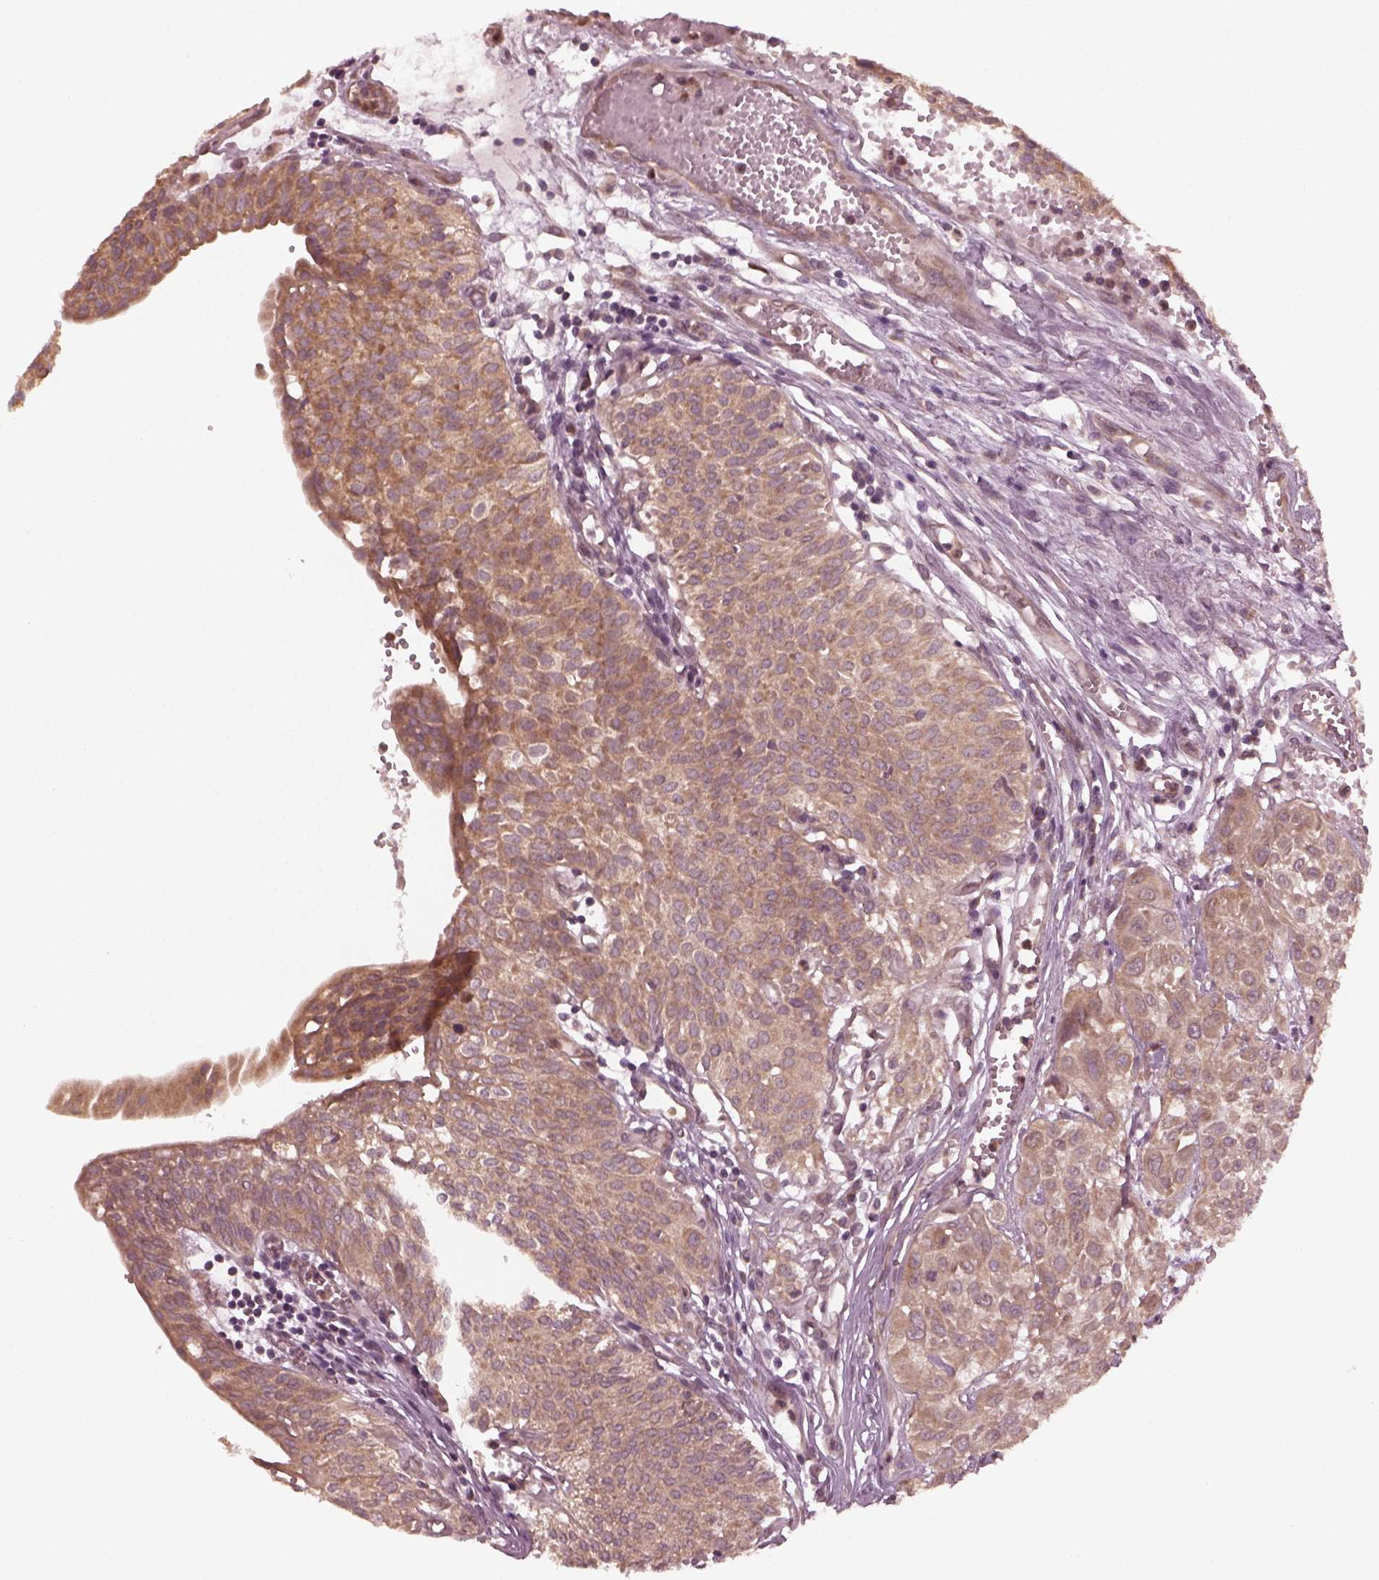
{"staining": {"intensity": "weak", "quantity": "25%-75%", "location": "cytoplasmic/membranous"}, "tissue": "urothelial cancer", "cell_type": "Tumor cells", "image_type": "cancer", "snomed": [{"axis": "morphology", "description": "Urothelial carcinoma, High grade"}, {"axis": "topography", "description": "Urinary bladder"}], "caption": "Brown immunohistochemical staining in human urothelial cancer demonstrates weak cytoplasmic/membranous staining in approximately 25%-75% of tumor cells. (DAB (3,3'-diaminobenzidine) = brown stain, brightfield microscopy at high magnification).", "gene": "FAF2", "patient": {"sex": "male", "age": 57}}